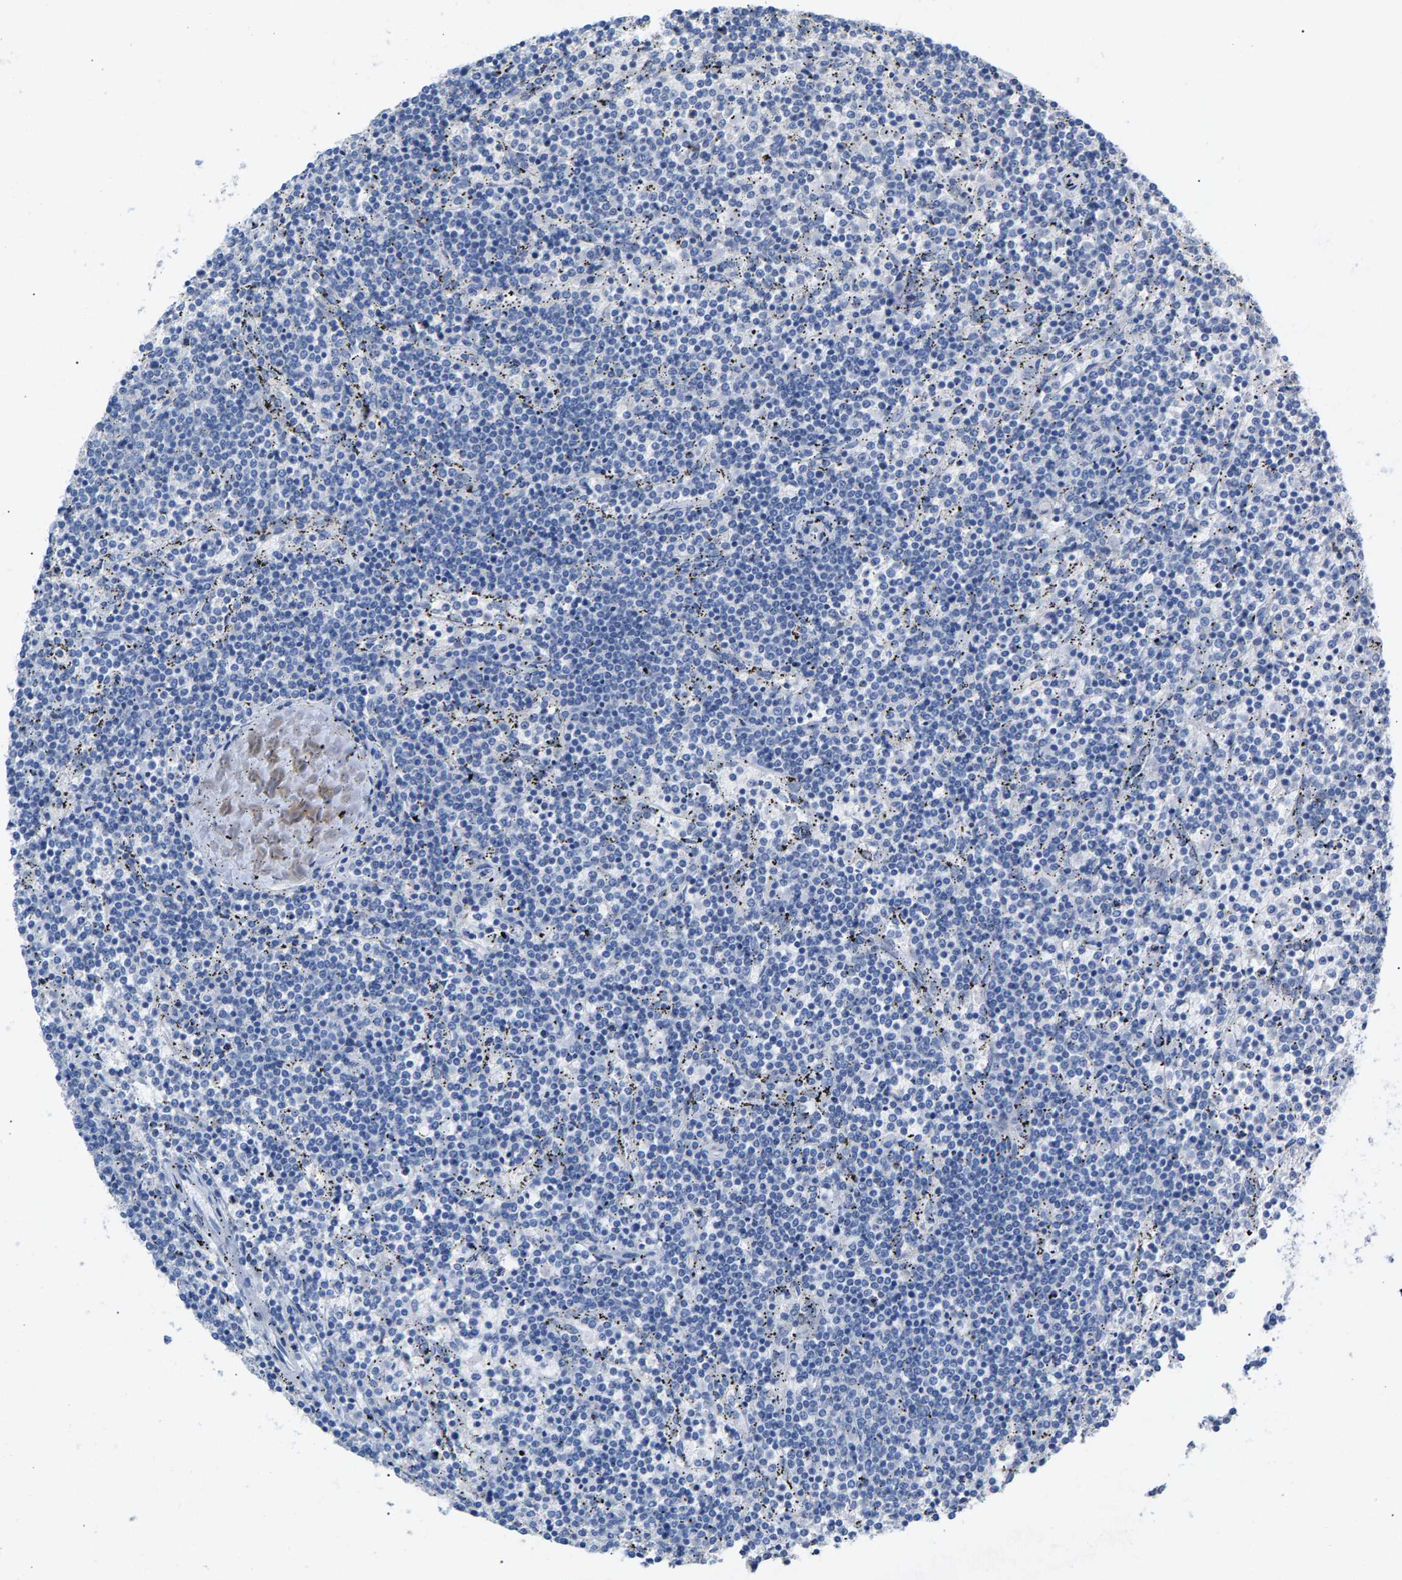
{"staining": {"intensity": "negative", "quantity": "none", "location": "none"}, "tissue": "lymphoma", "cell_type": "Tumor cells", "image_type": "cancer", "snomed": [{"axis": "morphology", "description": "Malignant lymphoma, non-Hodgkin's type, Low grade"}, {"axis": "topography", "description": "Spleen"}], "caption": "A micrograph of human low-grade malignant lymphoma, non-Hodgkin's type is negative for staining in tumor cells. (DAB (3,3'-diaminobenzidine) IHC, high magnification).", "gene": "APOH", "patient": {"sex": "female", "age": 50}}